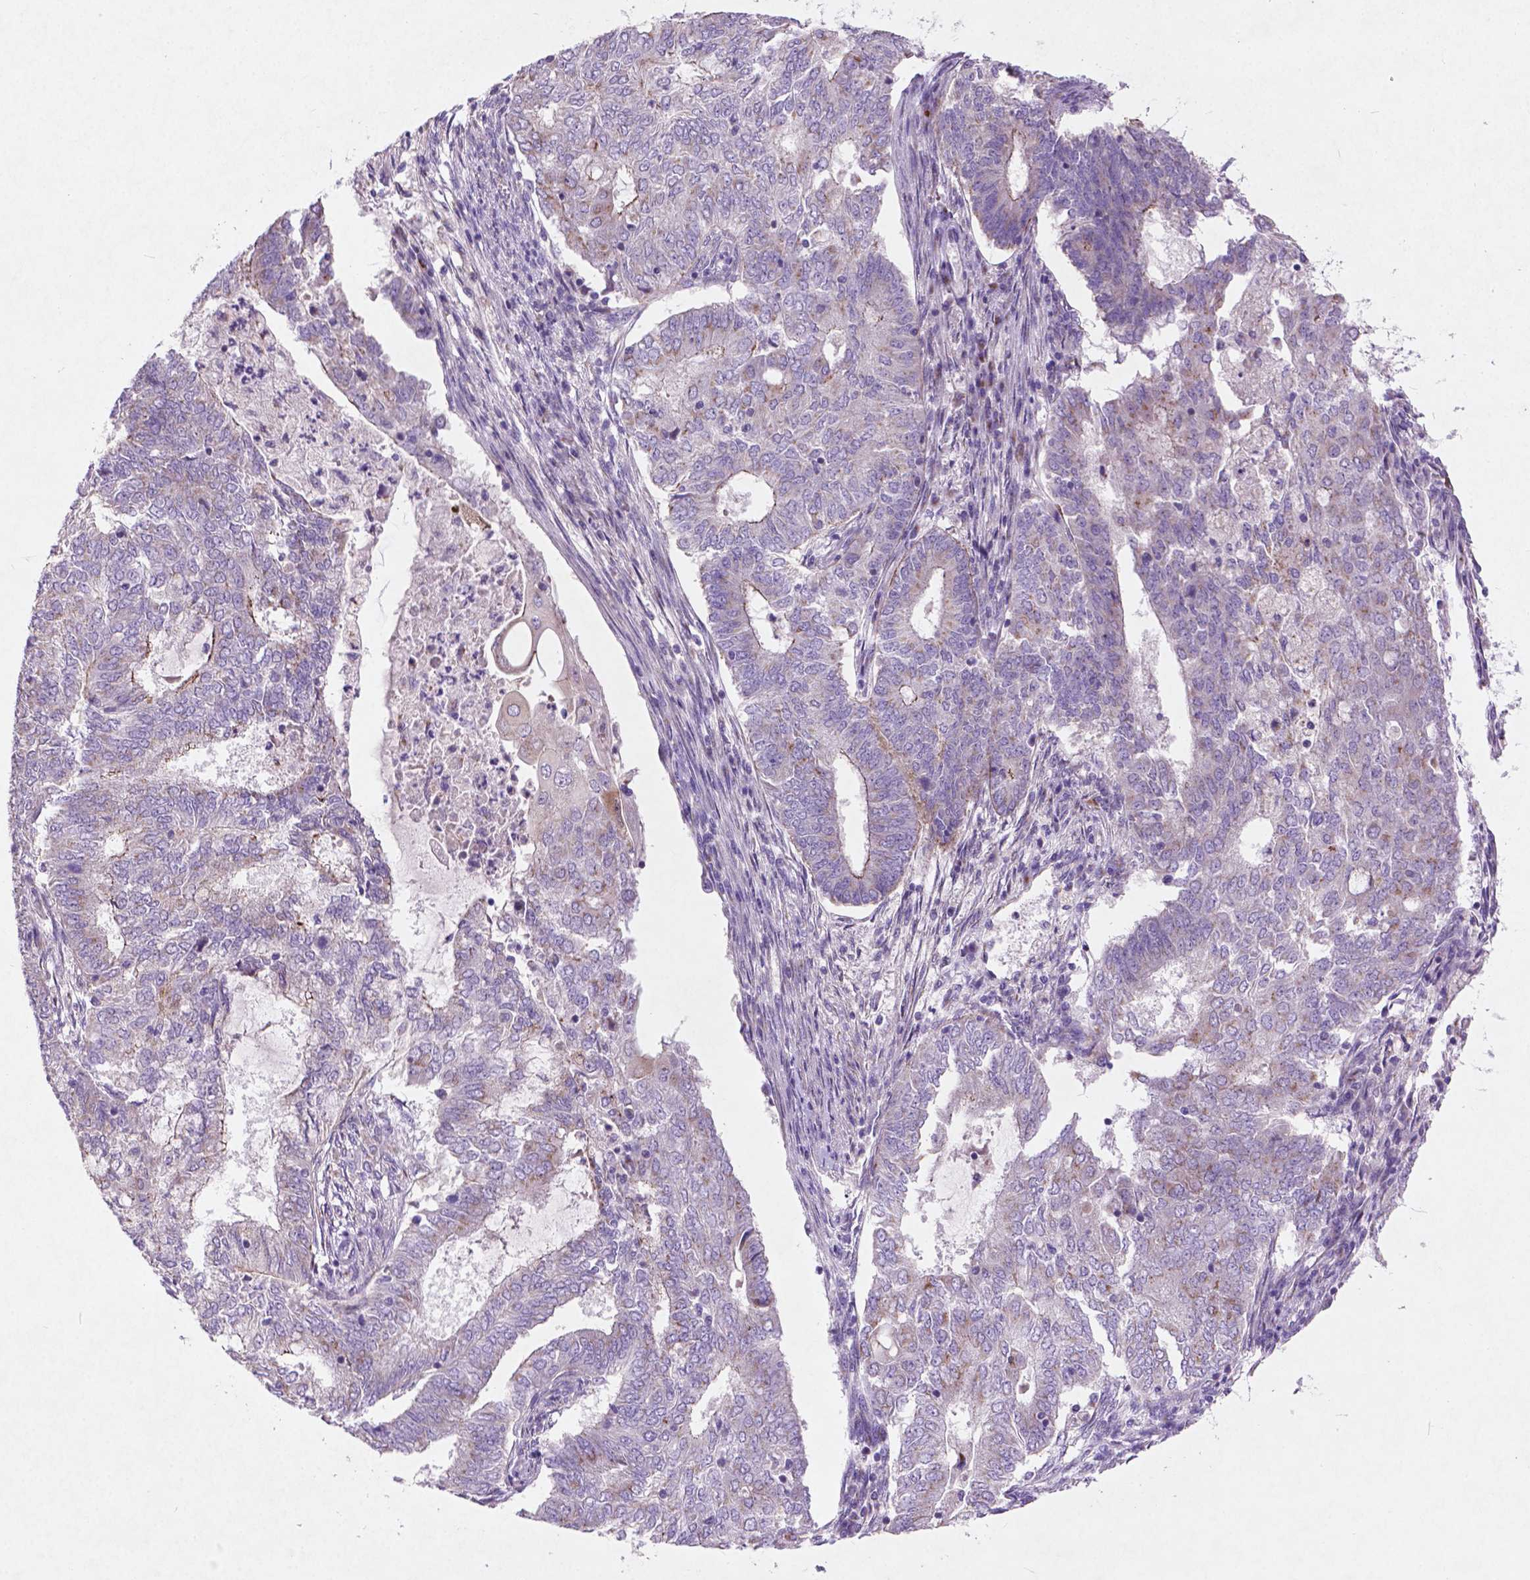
{"staining": {"intensity": "negative", "quantity": "none", "location": "none"}, "tissue": "endometrial cancer", "cell_type": "Tumor cells", "image_type": "cancer", "snomed": [{"axis": "morphology", "description": "Adenocarcinoma, NOS"}, {"axis": "topography", "description": "Endometrium"}], "caption": "Immunohistochemistry (IHC) photomicrograph of endometrial cancer (adenocarcinoma) stained for a protein (brown), which exhibits no positivity in tumor cells.", "gene": "ATG4D", "patient": {"sex": "female", "age": 62}}